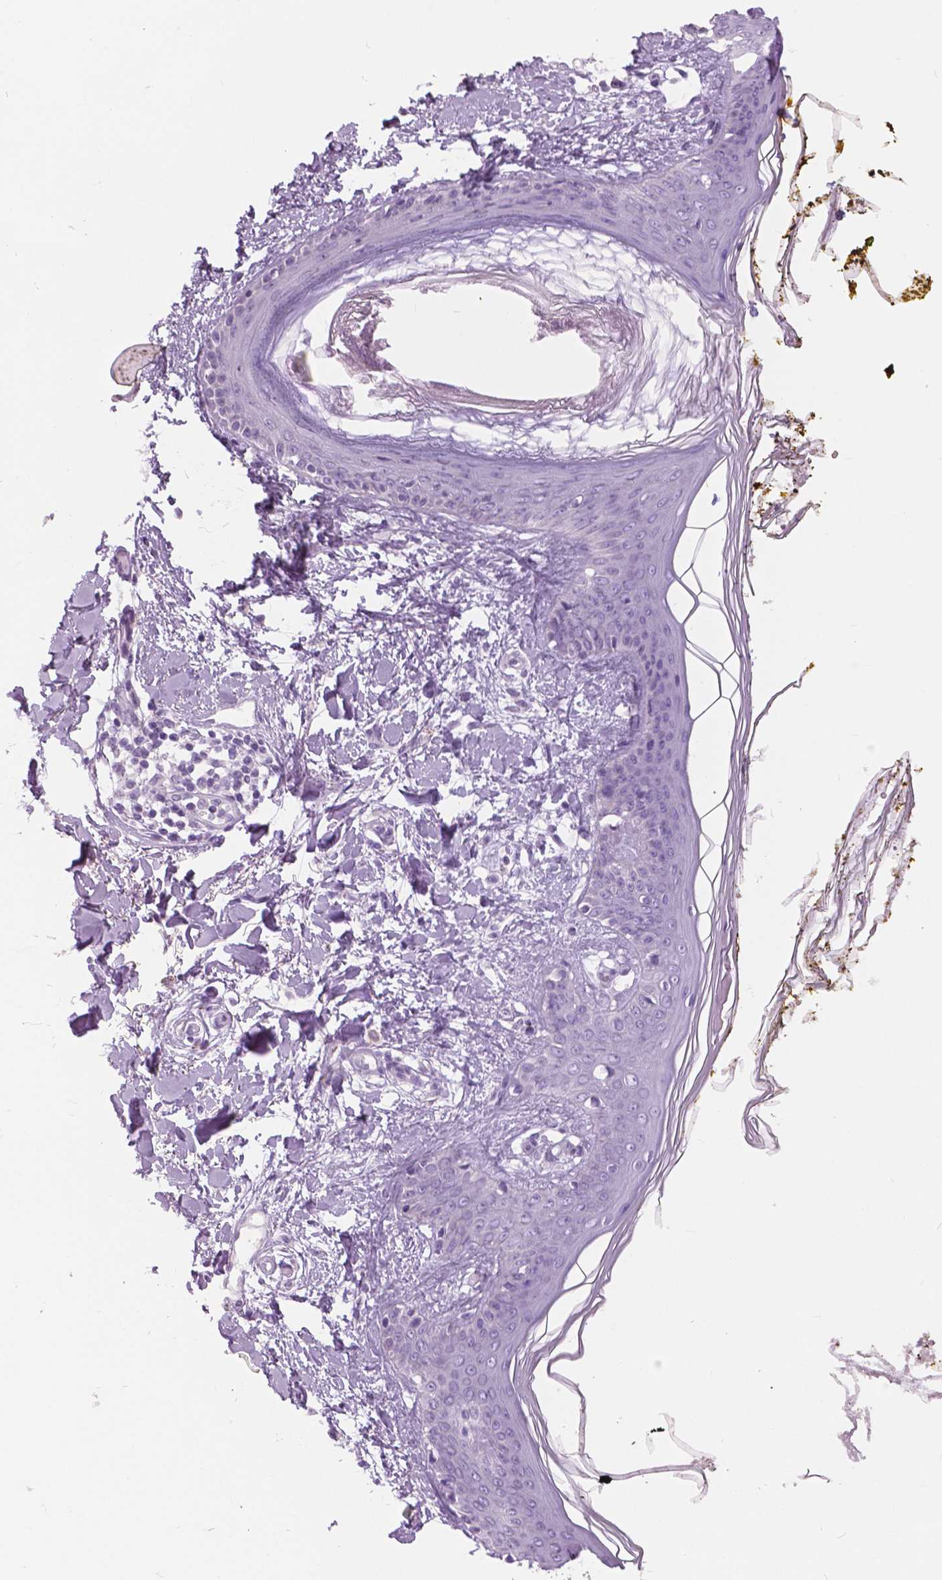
{"staining": {"intensity": "negative", "quantity": "none", "location": "none"}, "tissue": "skin", "cell_type": "Fibroblasts", "image_type": "normal", "snomed": [{"axis": "morphology", "description": "Normal tissue, NOS"}, {"axis": "topography", "description": "Skin"}], "caption": "DAB (3,3'-diaminobenzidine) immunohistochemical staining of normal human skin shows no significant staining in fibroblasts.", "gene": "TP53TG5", "patient": {"sex": "female", "age": 34}}